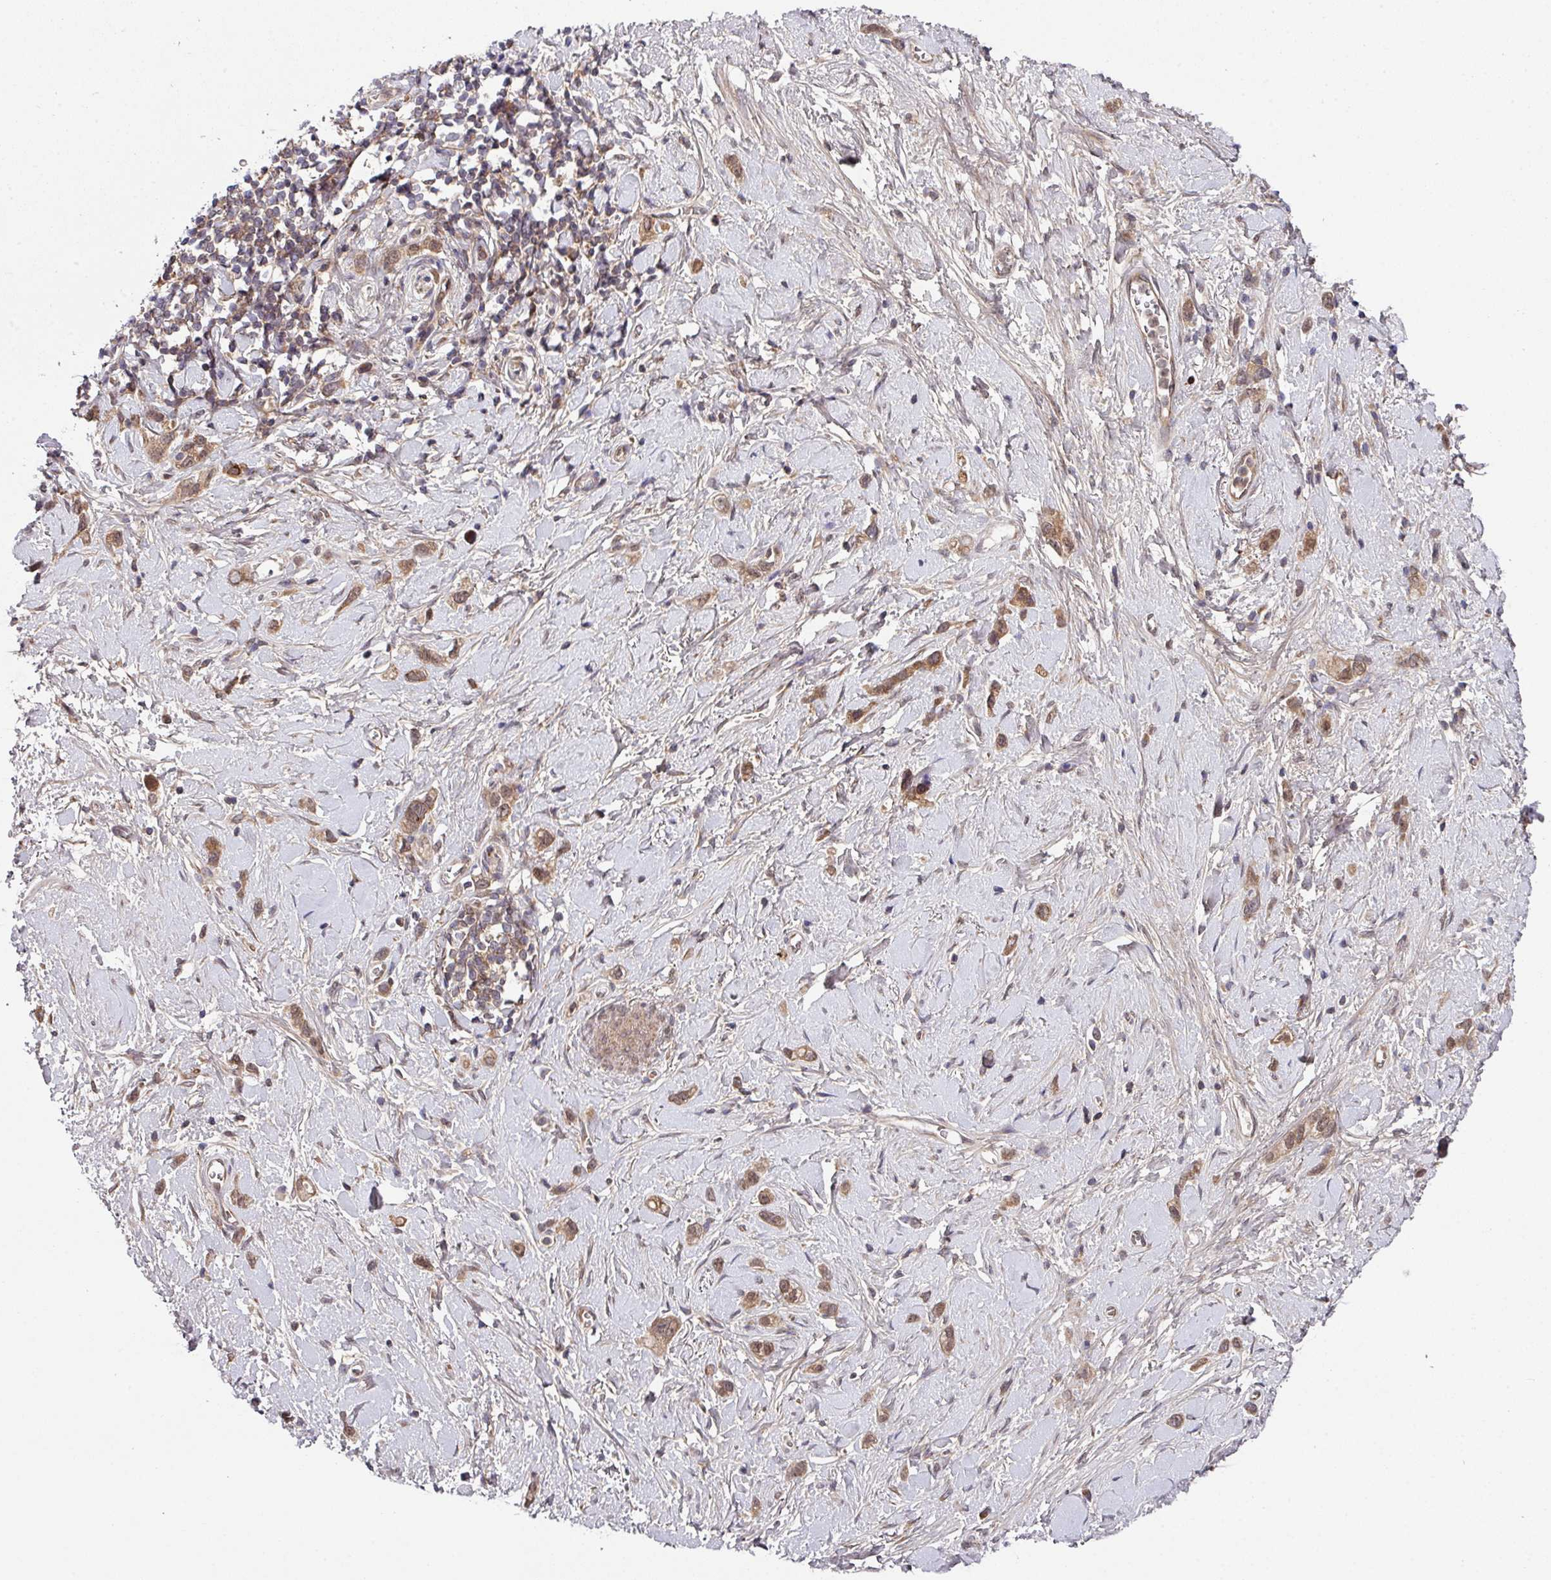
{"staining": {"intensity": "moderate", "quantity": ">75%", "location": "cytoplasmic/membranous,nuclear"}, "tissue": "stomach cancer", "cell_type": "Tumor cells", "image_type": "cancer", "snomed": [{"axis": "morphology", "description": "Adenocarcinoma, NOS"}, {"axis": "topography", "description": "Stomach"}], "caption": "Immunohistochemical staining of stomach adenocarcinoma shows medium levels of moderate cytoplasmic/membranous and nuclear staining in about >75% of tumor cells.", "gene": "CAMLG", "patient": {"sex": "female", "age": 65}}